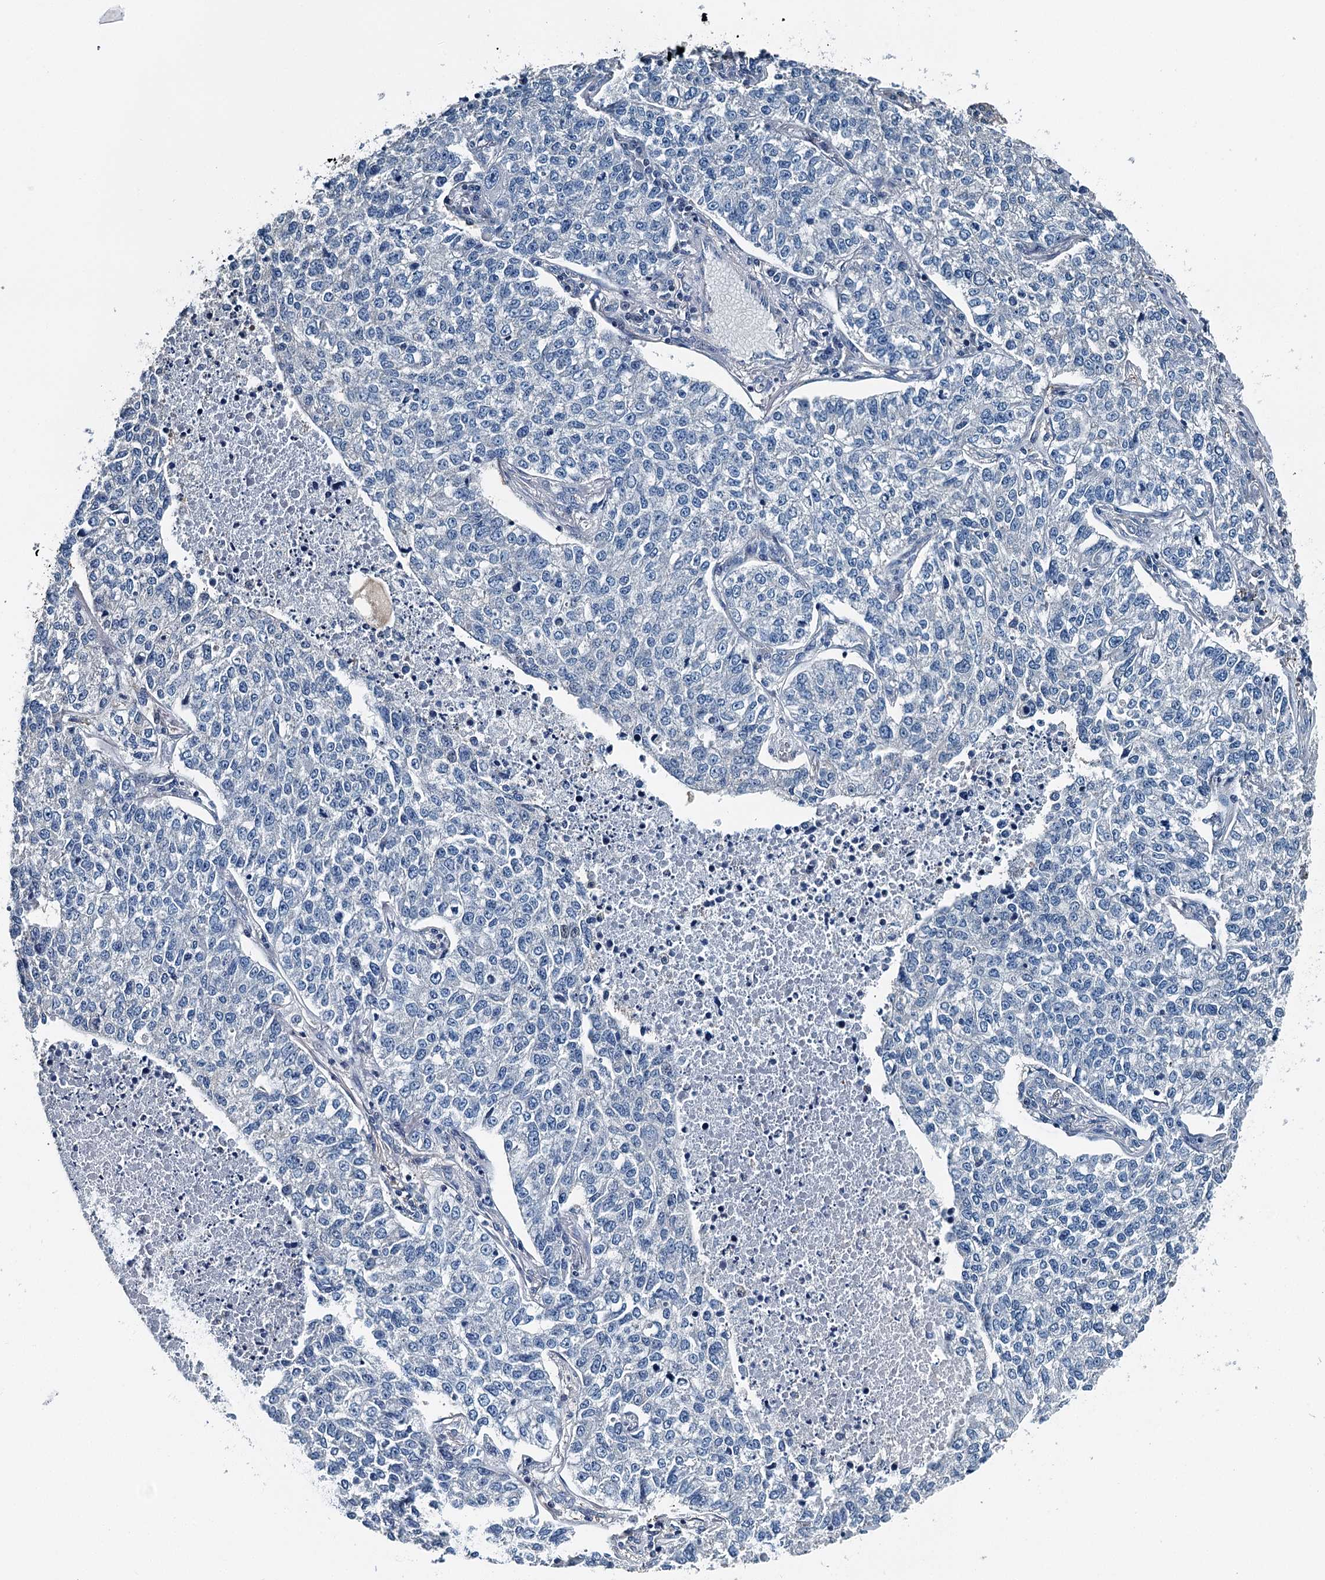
{"staining": {"intensity": "negative", "quantity": "none", "location": "none"}, "tissue": "lung cancer", "cell_type": "Tumor cells", "image_type": "cancer", "snomed": [{"axis": "morphology", "description": "Adenocarcinoma, NOS"}, {"axis": "topography", "description": "Lung"}], "caption": "Immunohistochemistry (IHC) of lung cancer (adenocarcinoma) reveals no positivity in tumor cells.", "gene": "BHMT", "patient": {"sex": "male", "age": 49}}